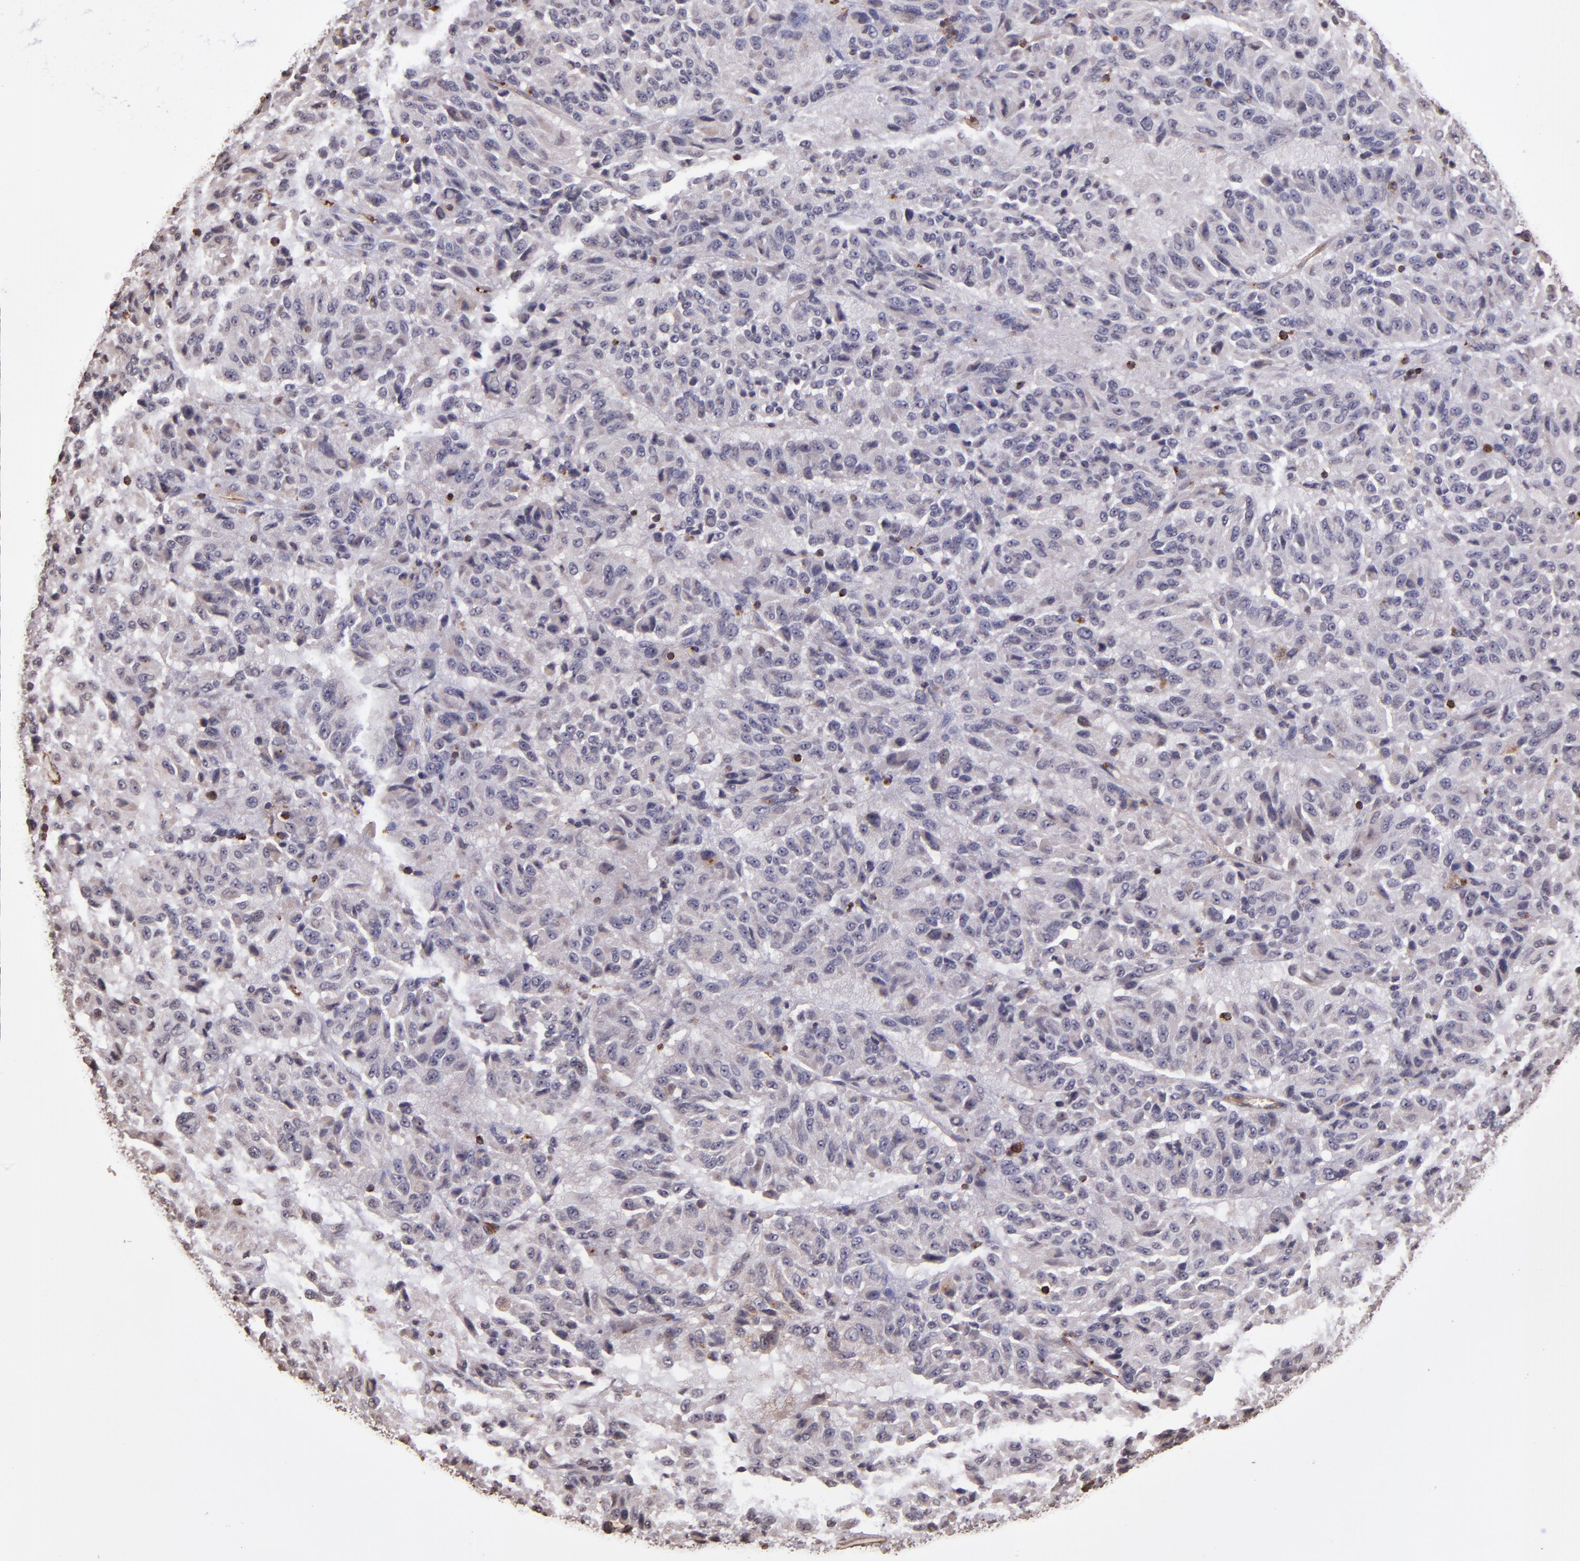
{"staining": {"intensity": "negative", "quantity": "none", "location": "none"}, "tissue": "melanoma", "cell_type": "Tumor cells", "image_type": "cancer", "snomed": [{"axis": "morphology", "description": "Malignant melanoma, Metastatic site"}, {"axis": "topography", "description": "Lung"}], "caption": "This is an immunohistochemistry photomicrograph of human melanoma. There is no expression in tumor cells.", "gene": "SLC2A3", "patient": {"sex": "male", "age": 64}}